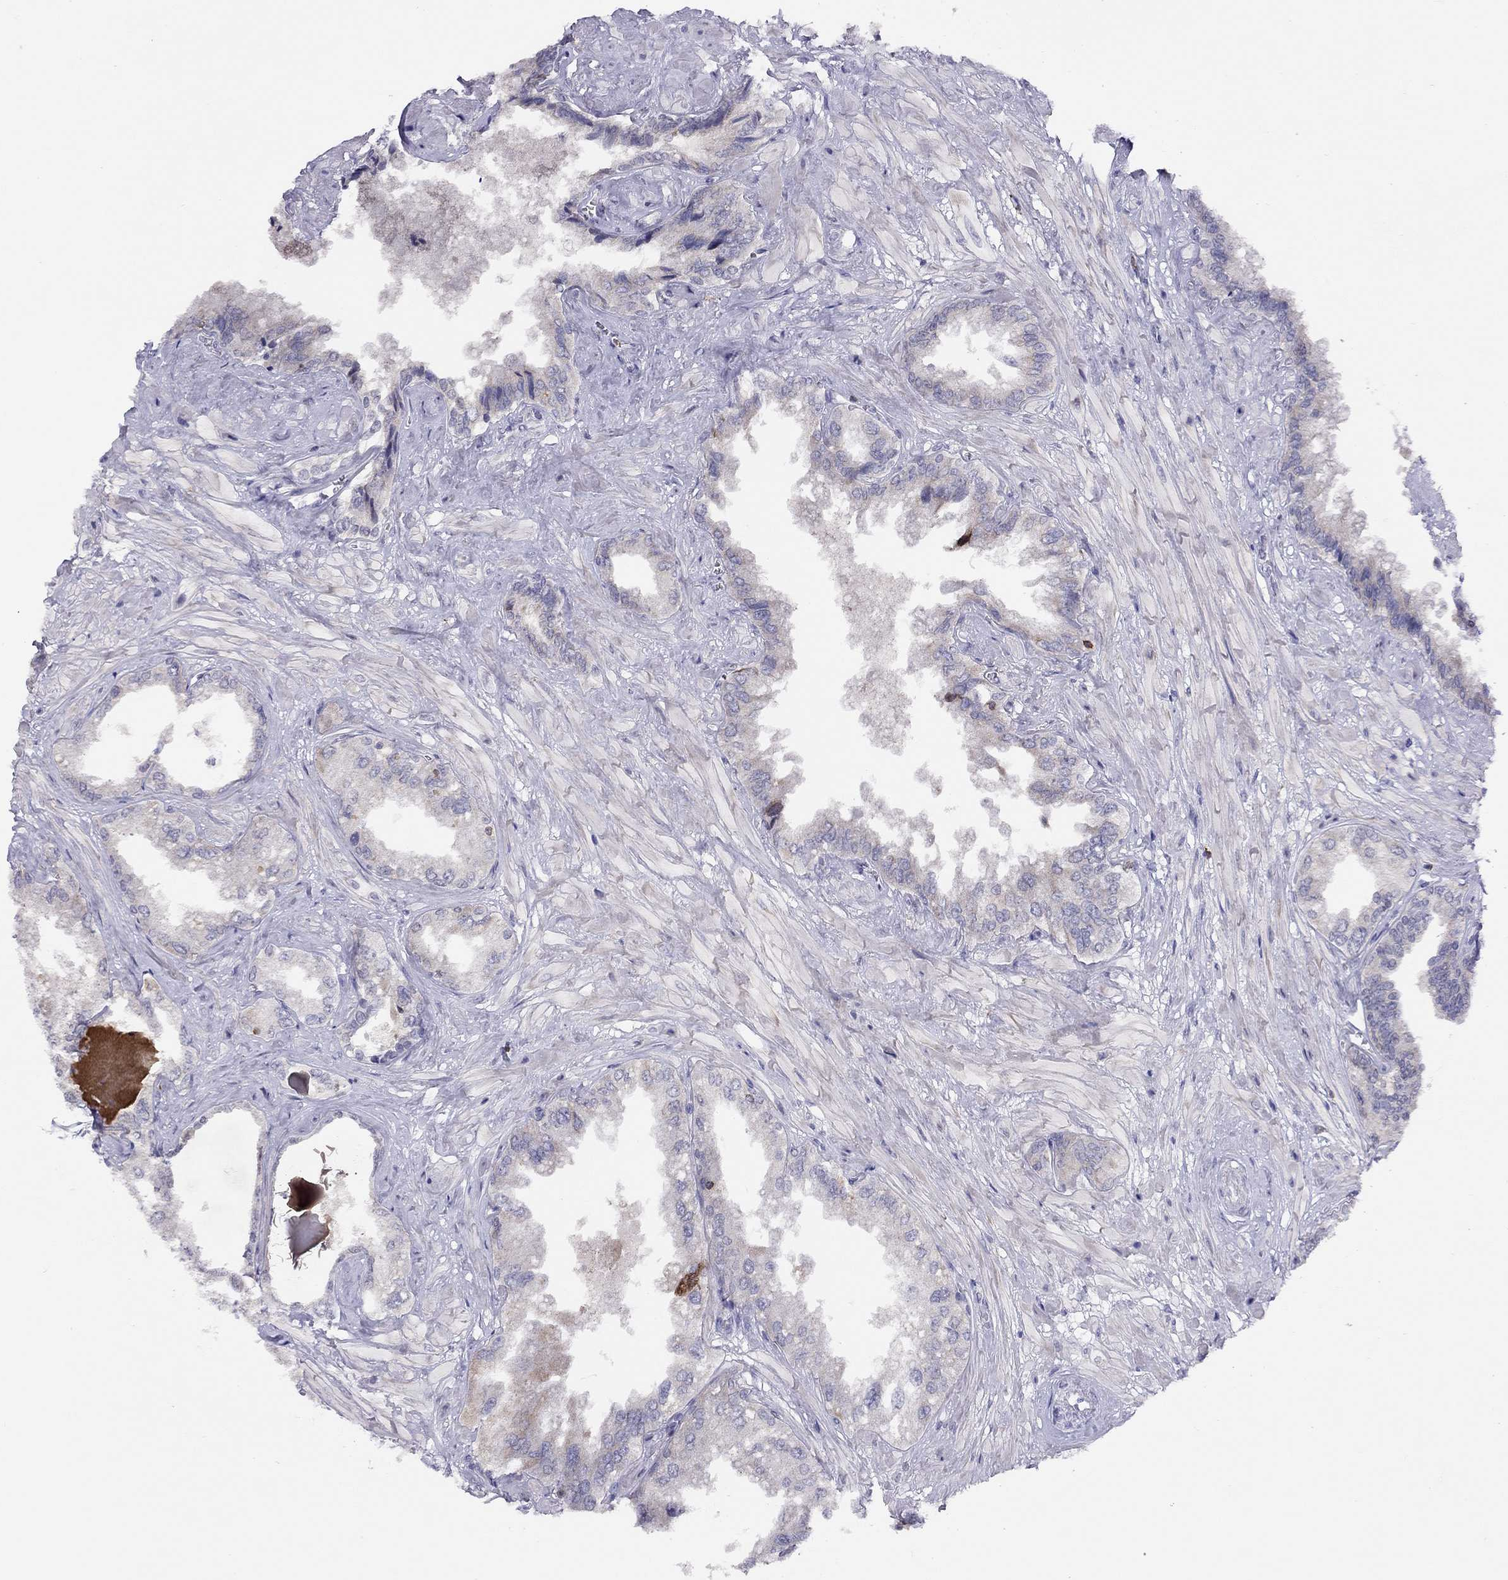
{"staining": {"intensity": "negative", "quantity": "none", "location": "none"}, "tissue": "seminal vesicle", "cell_type": "Glandular cells", "image_type": "normal", "snomed": [{"axis": "morphology", "description": "Normal tissue, NOS"}, {"axis": "topography", "description": "Seminal veicle"}], "caption": "Immunohistochemistry (IHC) photomicrograph of benign seminal vesicle stained for a protein (brown), which exhibits no expression in glandular cells.", "gene": "CITED1", "patient": {"sex": "male", "age": 67}}